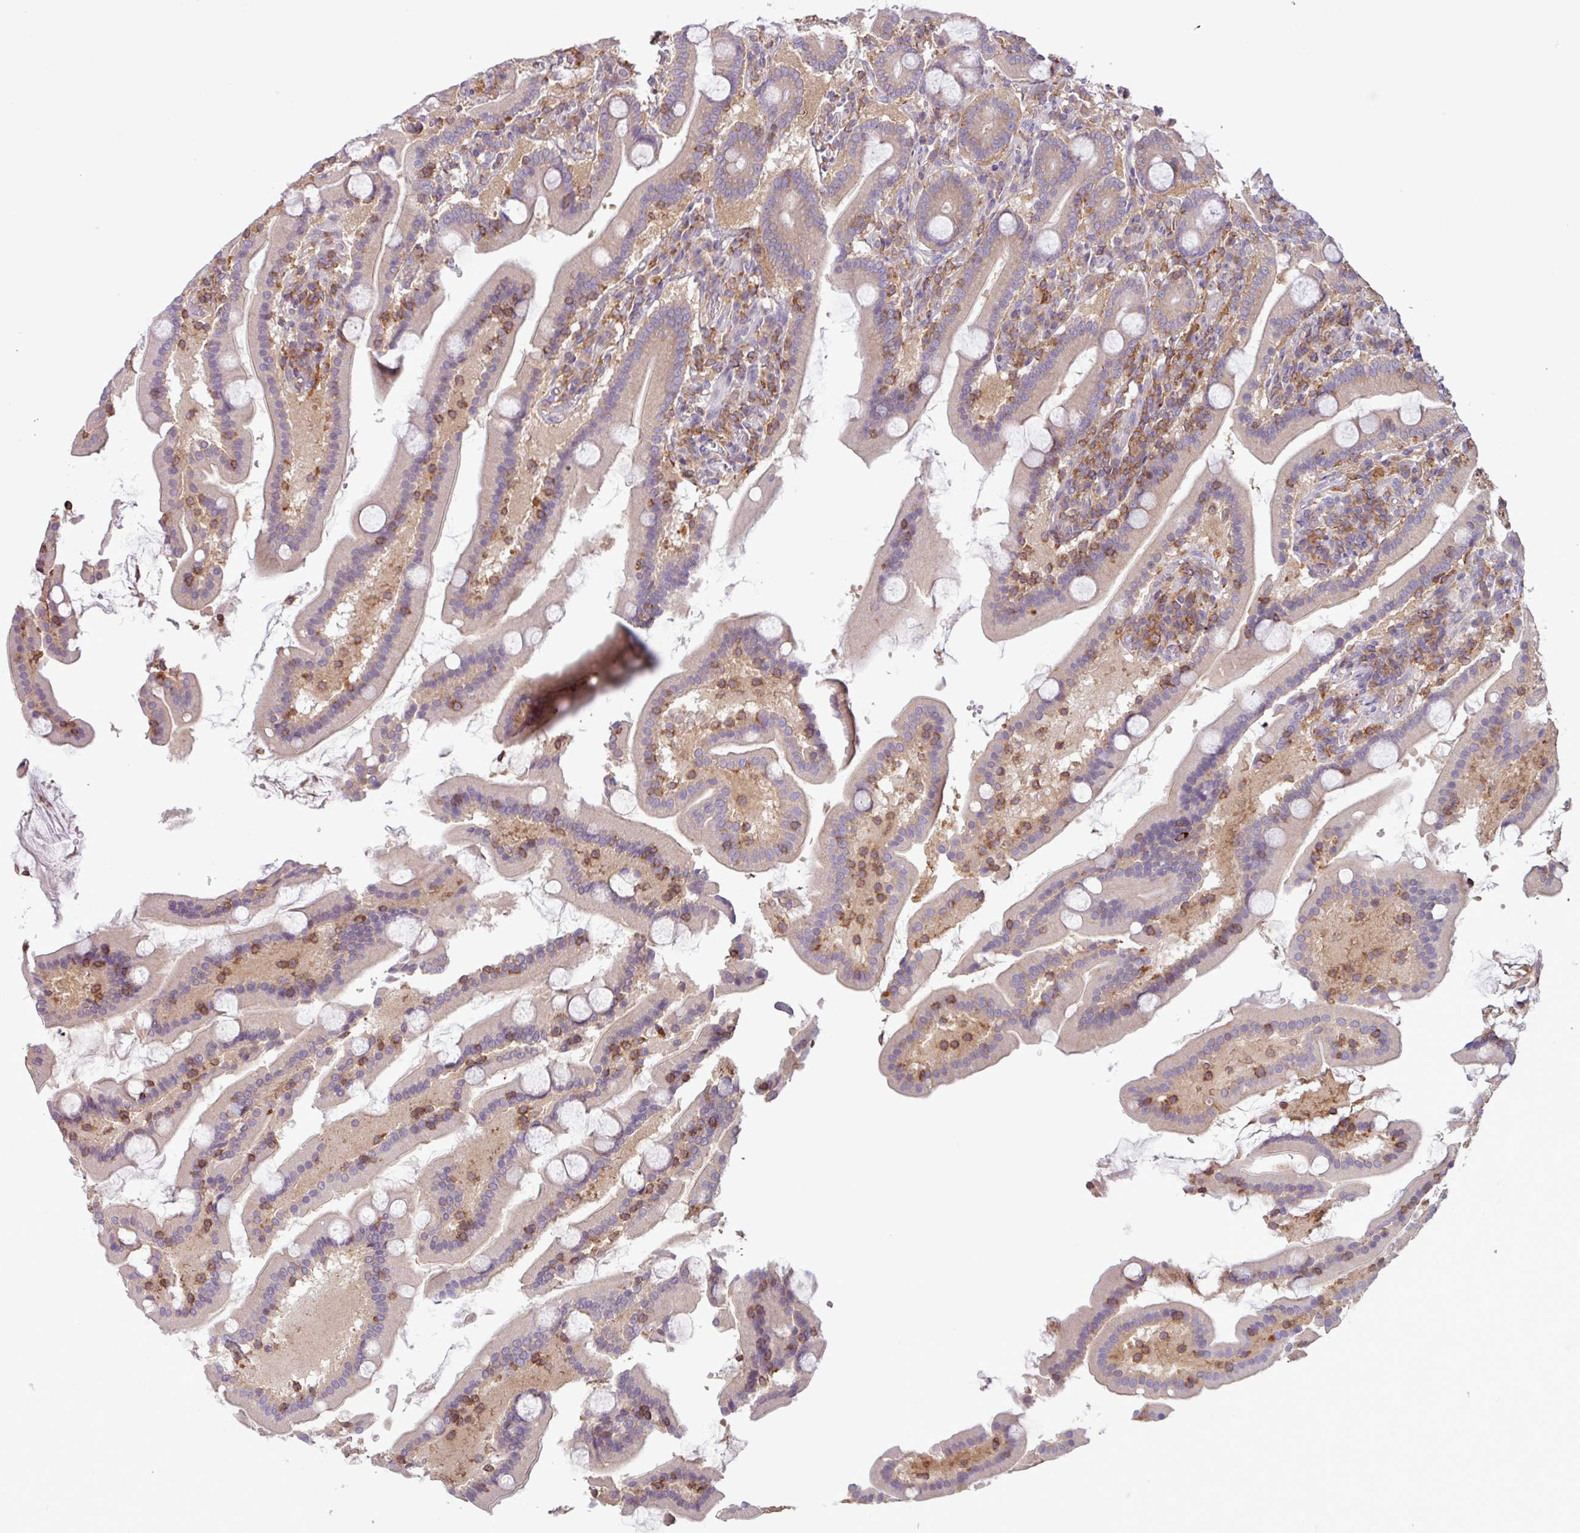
{"staining": {"intensity": "weak", "quantity": "25%-75%", "location": "cytoplasmic/membranous"}, "tissue": "duodenum", "cell_type": "Glandular cells", "image_type": "normal", "snomed": [{"axis": "morphology", "description": "Normal tissue, NOS"}, {"axis": "topography", "description": "Duodenum"}], "caption": "A high-resolution histopathology image shows IHC staining of benign duodenum, which displays weak cytoplasmic/membranous staining in about 25%-75% of glandular cells.", "gene": "ACTR3B", "patient": {"sex": "male", "age": 55}}